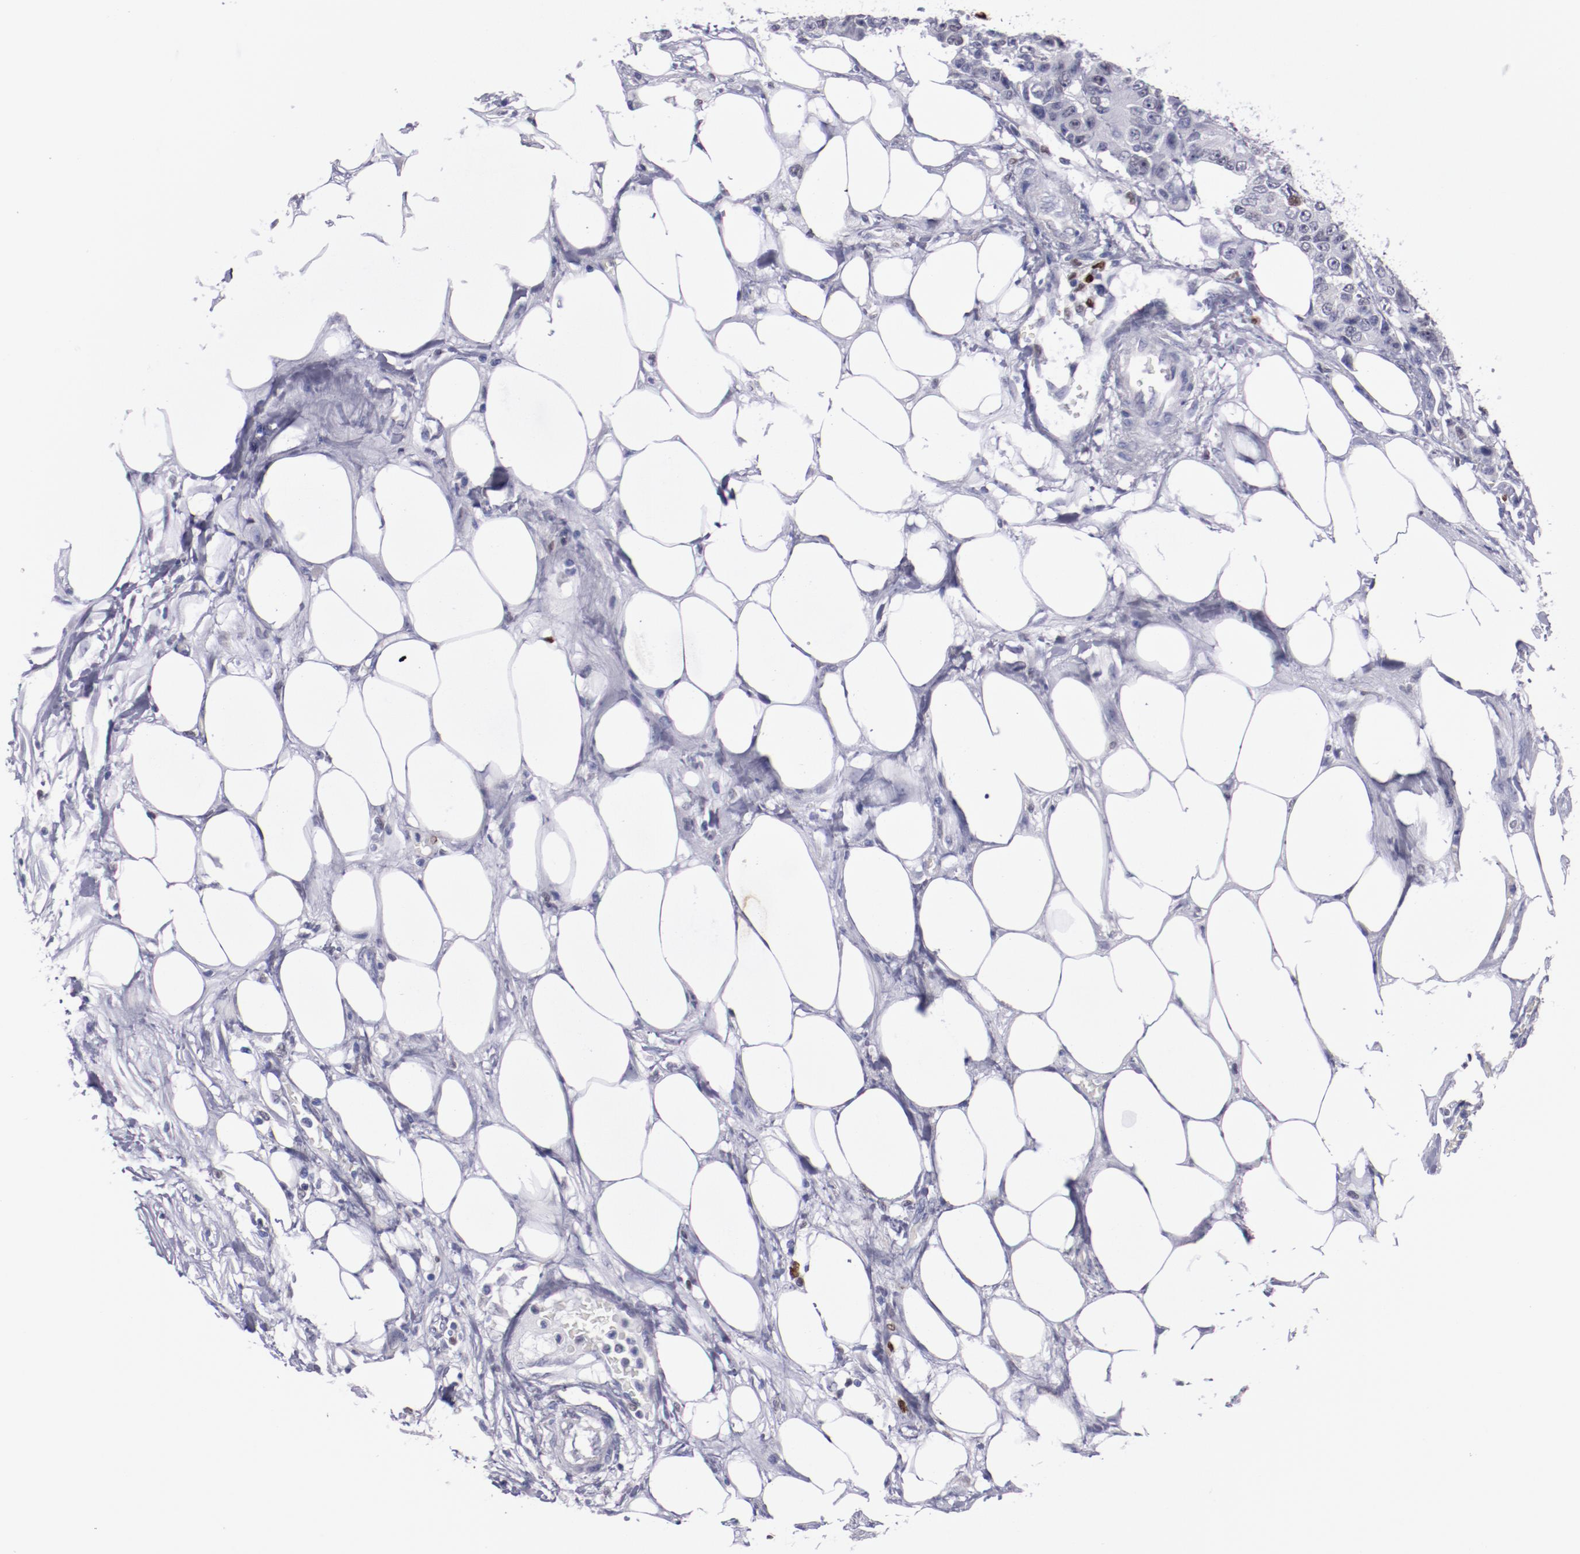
{"staining": {"intensity": "negative", "quantity": "none", "location": "none"}, "tissue": "colorectal cancer", "cell_type": "Tumor cells", "image_type": "cancer", "snomed": [{"axis": "morphology", "description": "Adenocarcinoma, NOS"}, {"axis": "topography", "description": "Colon"}], "caption": "Tumor cells are negative for brown protein staining in adenocarcinoma (colorectal).", "gene": "IRF8", "patient": {"sex": "female", "age": 86}}